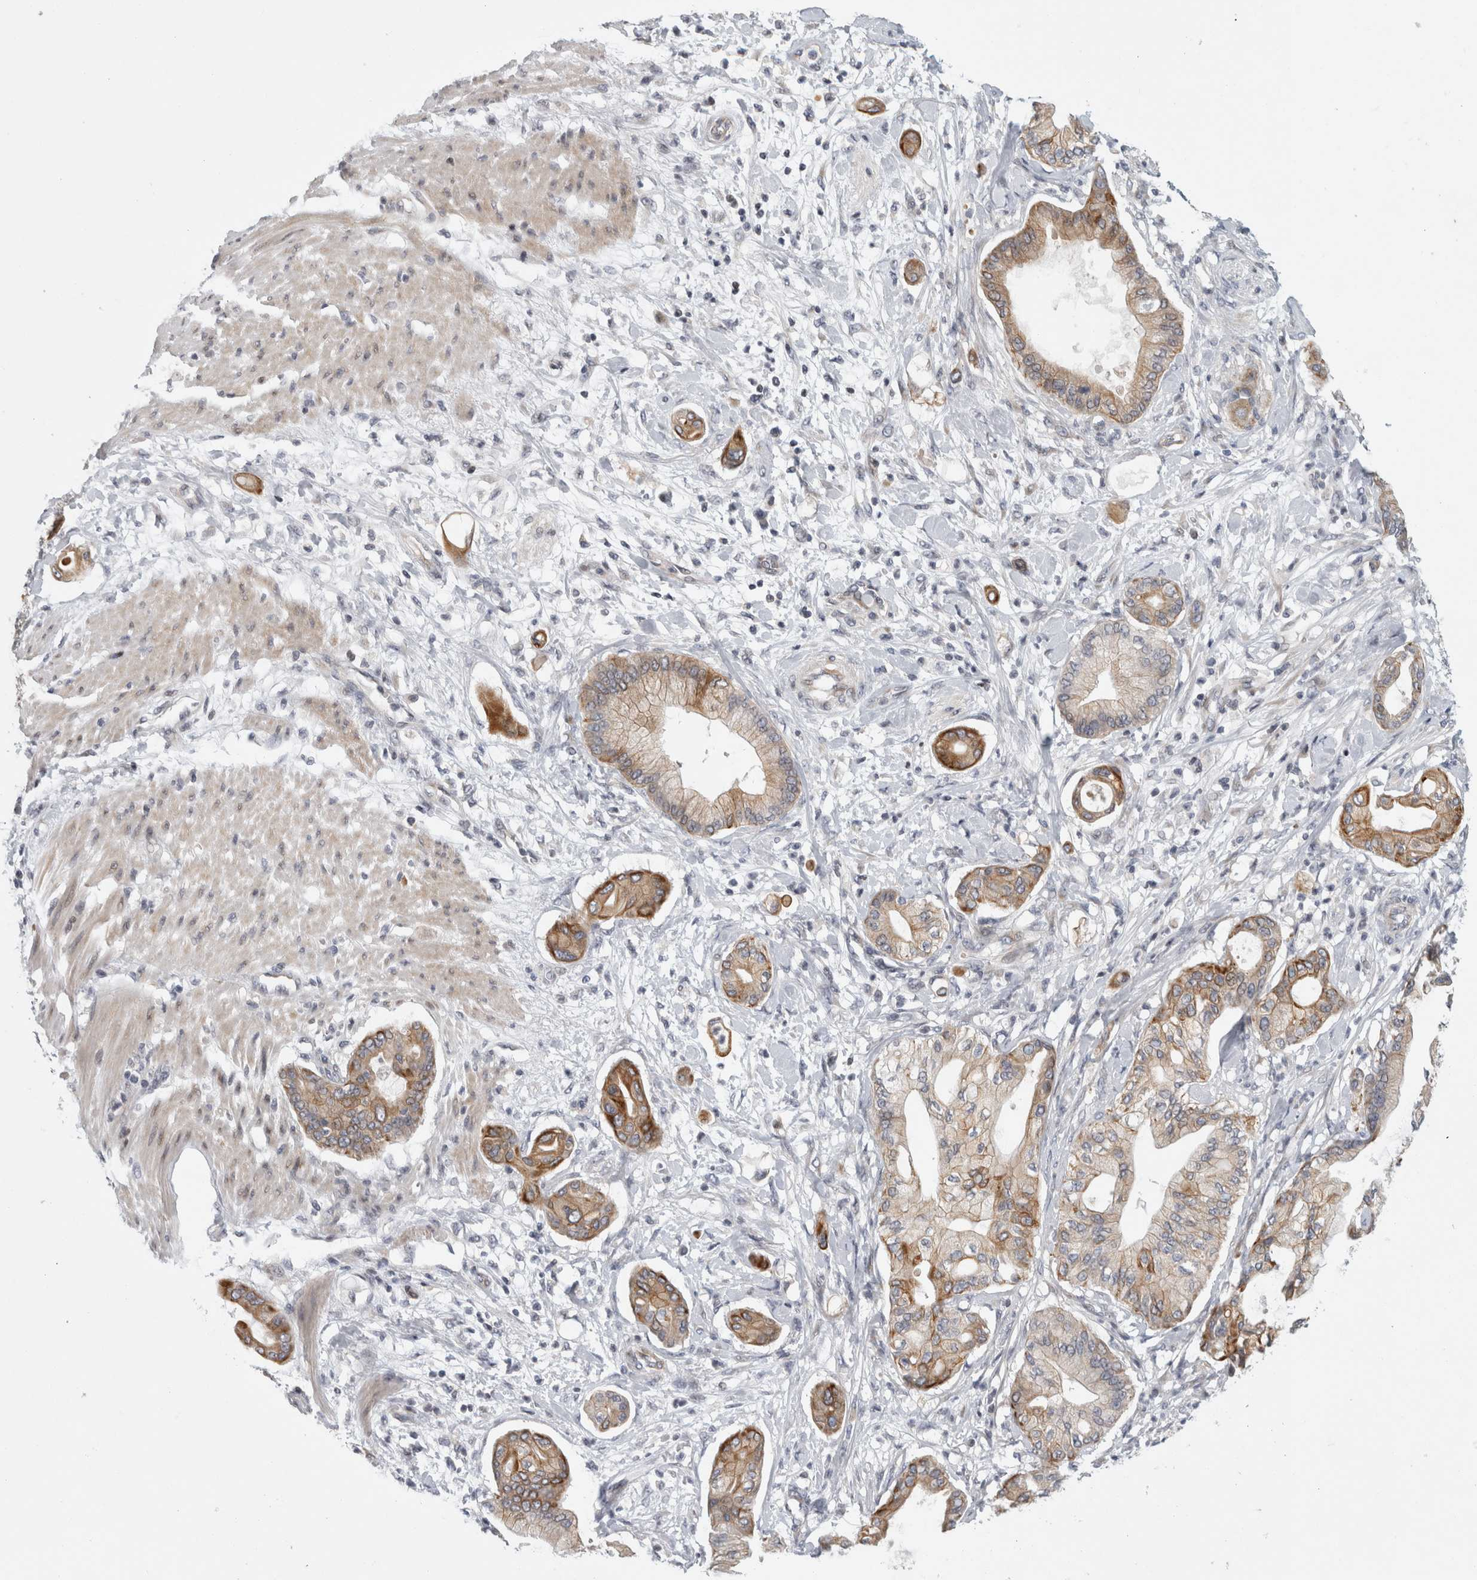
{"staining": {"intensity": "moderate", "quantity": "25%-75%", "location": "cytoplasmic/membranous"}, "tissue": "pancreatic cancer", "cell_type": "Tumor cells", "image_type": "cancer", "snomed": [{"axis": "morphology", "description": "Adenocarcinoma, NOS"}, {"axis": "morphology", "description": "Adenocarcinoma, metastatic, NOS"}, {"axis": "topography", "description": "Lymph node"}, {"axis": "topography", "description": "Pancreas"}, {"axis": "topography", "description": "Duodenum"}], "caption": "This histopathology image exhibits immunohistochemistry staining of pancreatic adenocarcinoma, with medium moderate cytoplasmic/membranous positivity in about 25%-75% of tumor cells.", "gene": "UTP25", "patient": {"sex": "female", "age": 64}}